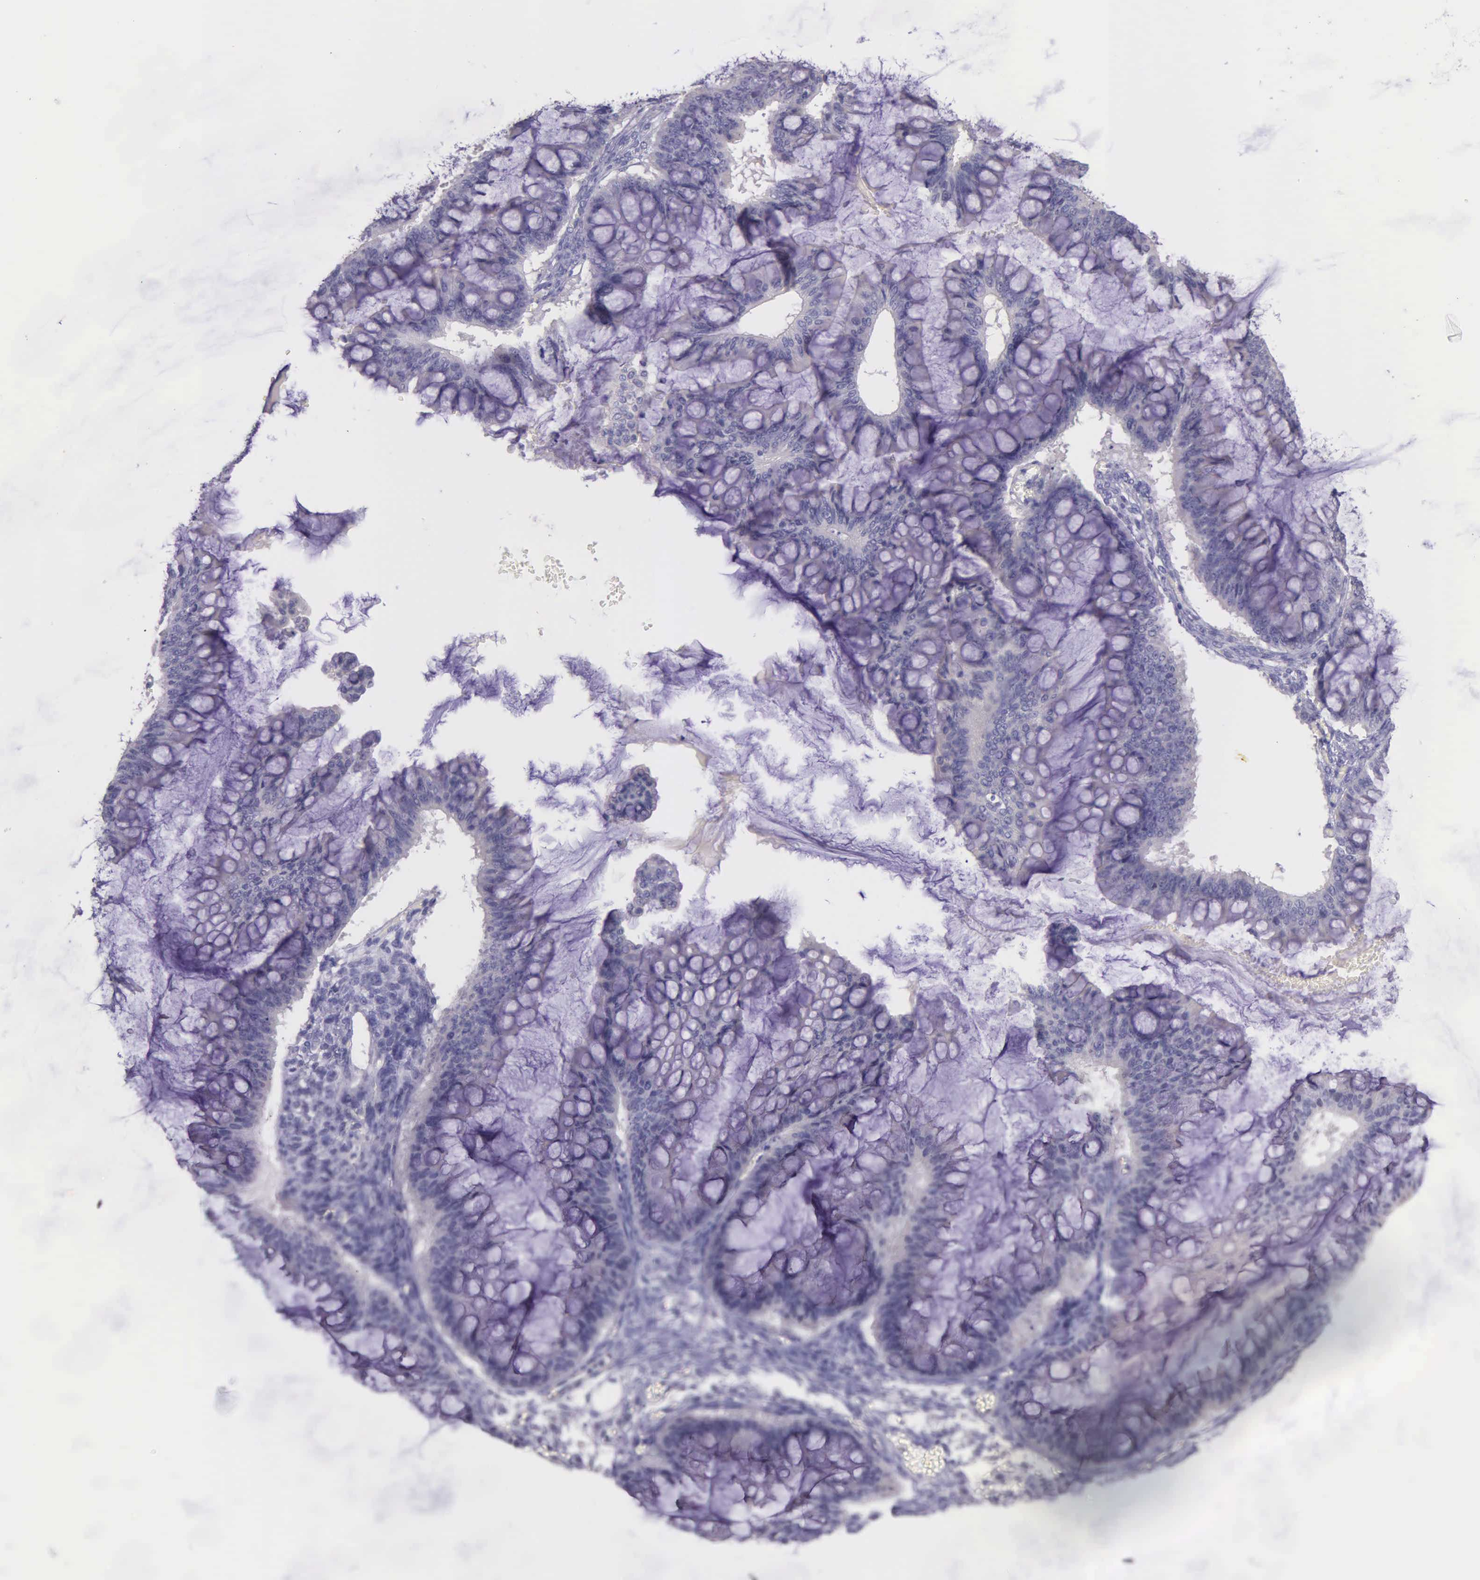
{"staining": {"intensity": "negative", "quantity": "none", "location": "none"}, "tissue": "ovarian cancer", "cell_type": "Tumor cells", "image_type": "cancer", "snomed": [{"axis": "morphology", "description": "Cystadenocarcinoma, mucinous, NOS"}, {"axis": "topography", "description": "Ovary"}], "caption": "Ovarian cancer (mucinous cystadenocarcinoma) was stained to show a protein in brown. There is no significant positivity in tumor cells. Nuclei are stained in blue.", "gene": "THSD7A", "patient": {"sex": "female", "age": 73}}